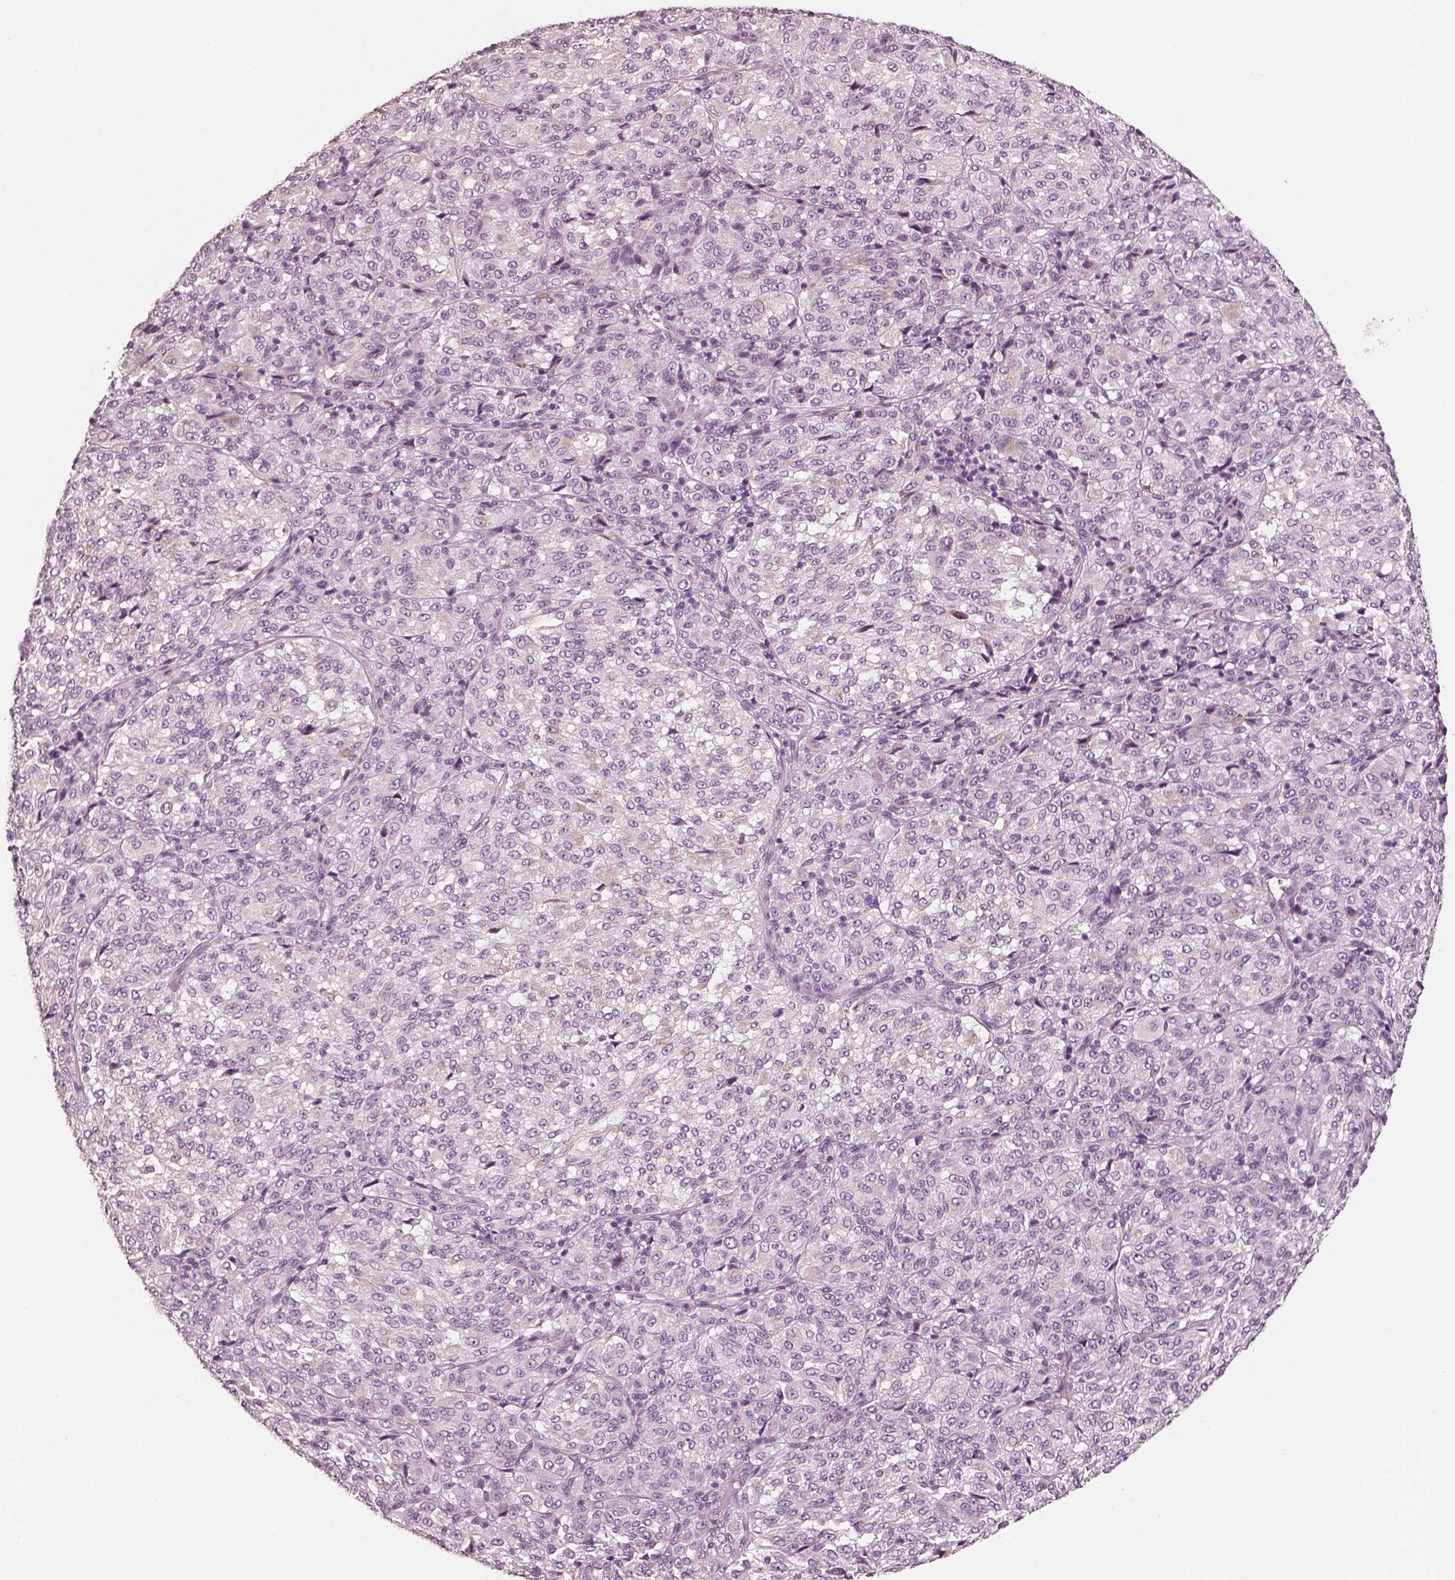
{"staining": {"intensity": "negative", "quantity": "none", "location": "none"}, "tissue": "melanoma", "cell_type": "Tumor cells", "image_type": "cancer", "snomed": [{"axis": "morphology", "description": "Malignant melanoma, Metastatic site"}, {"axis": "topography", "description": "Brain"}], "caption": "The histopathology image exhibits no significant positivity in tumor cells of melanoma.", "gene": "R3HDML", "patient": {"sex": "female", "age": 56}}